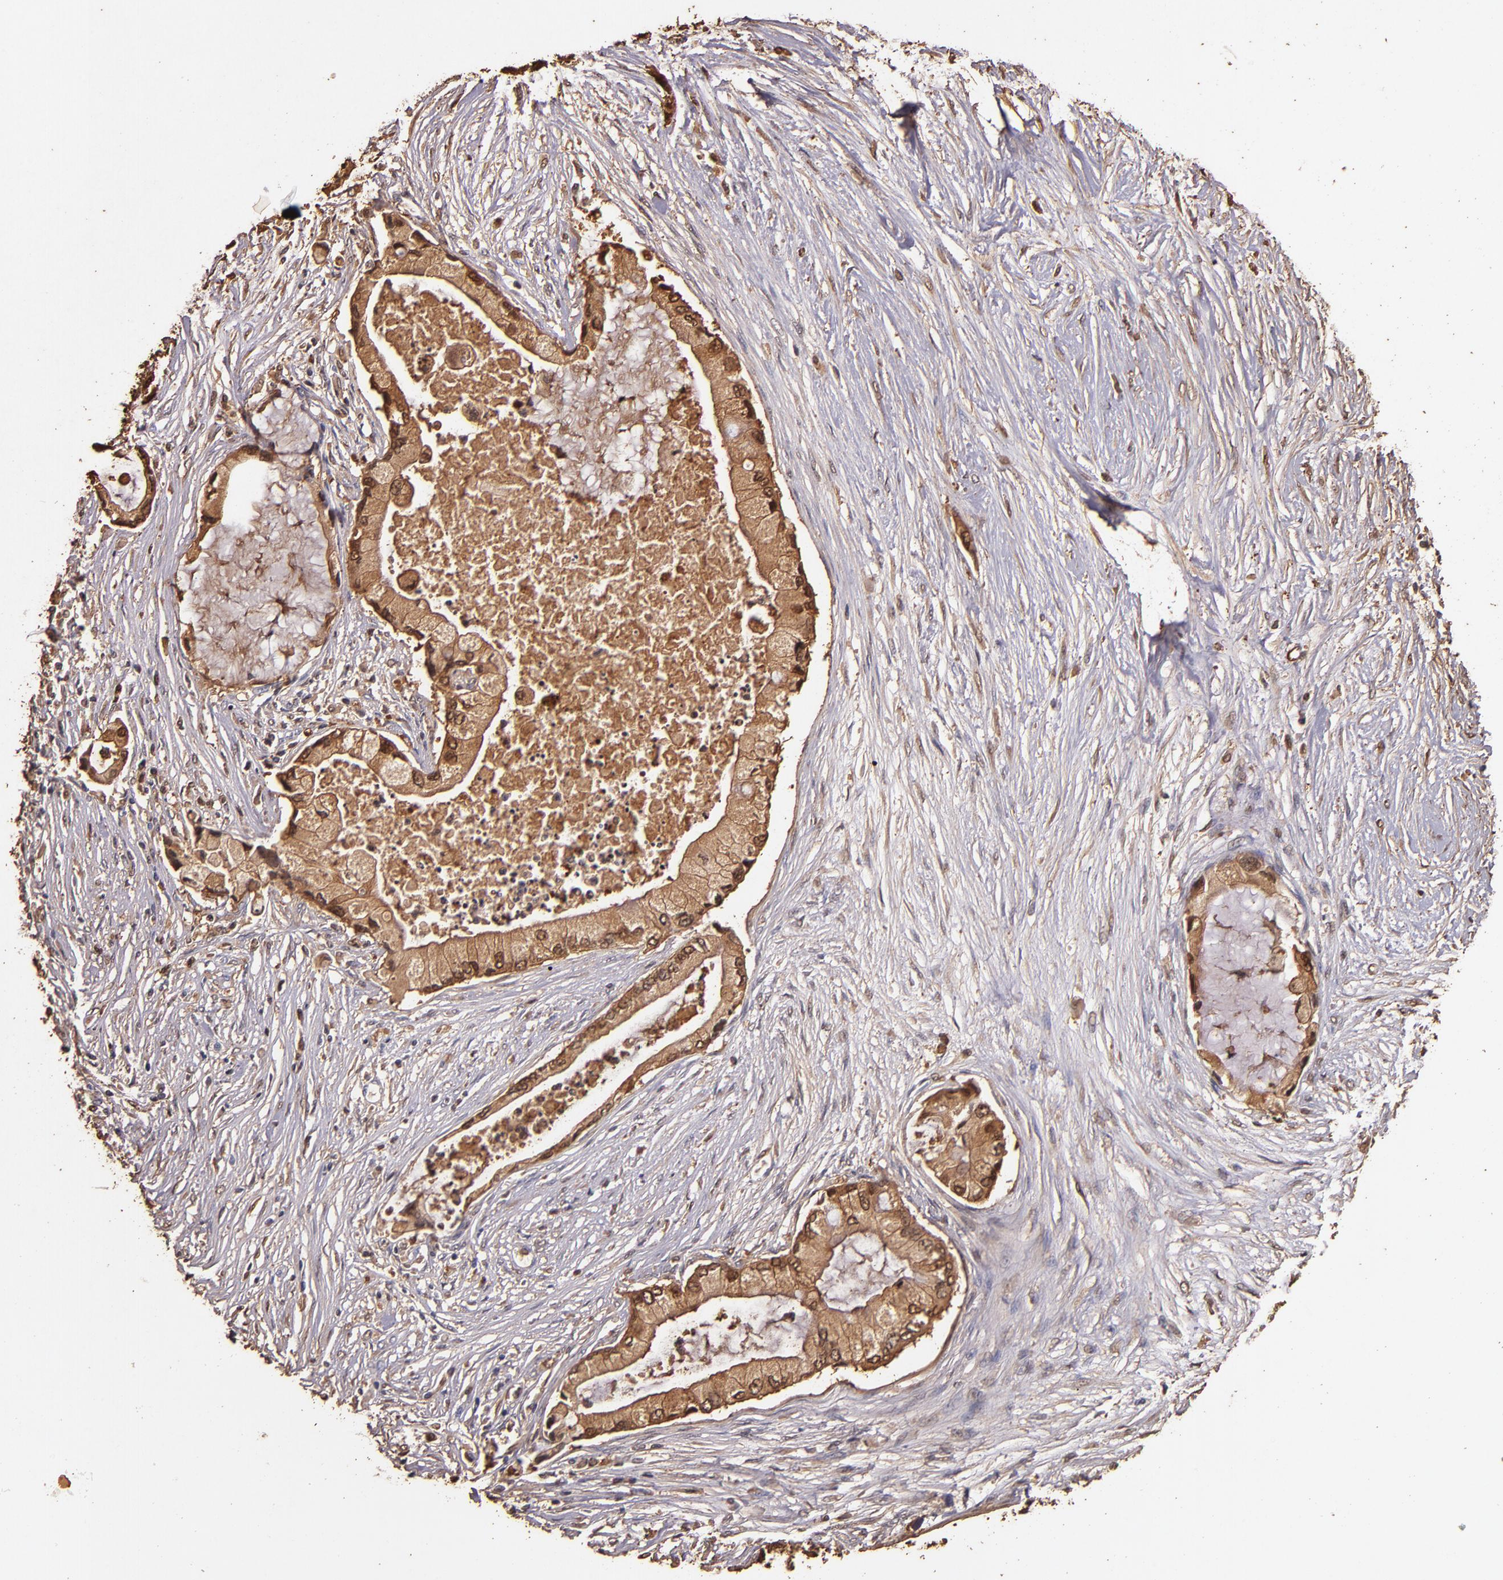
{"staining": {"intensity": "moderate", "quantity": ">75%", "location": "cytoplasmic/membranous,nuclear"}, "tissue": "pancreatic cancer", "cell_type": "Tumor cells", "image_type": "cancer", "snomed": [{"axis": "morphology", "description": "Adenocarcinoma, NOS"}, {"axis": "topography", "description": "Pancreas"}], "caption": "Human adenocarcinoma (pancreatic) stained for a protein (brown) shows moderate cytoplasmic/membranous and nuclear positive staining in about >75% of tumor cells.", "gene": "S100A6", "patient": {"sex": "female", "age": 59}}